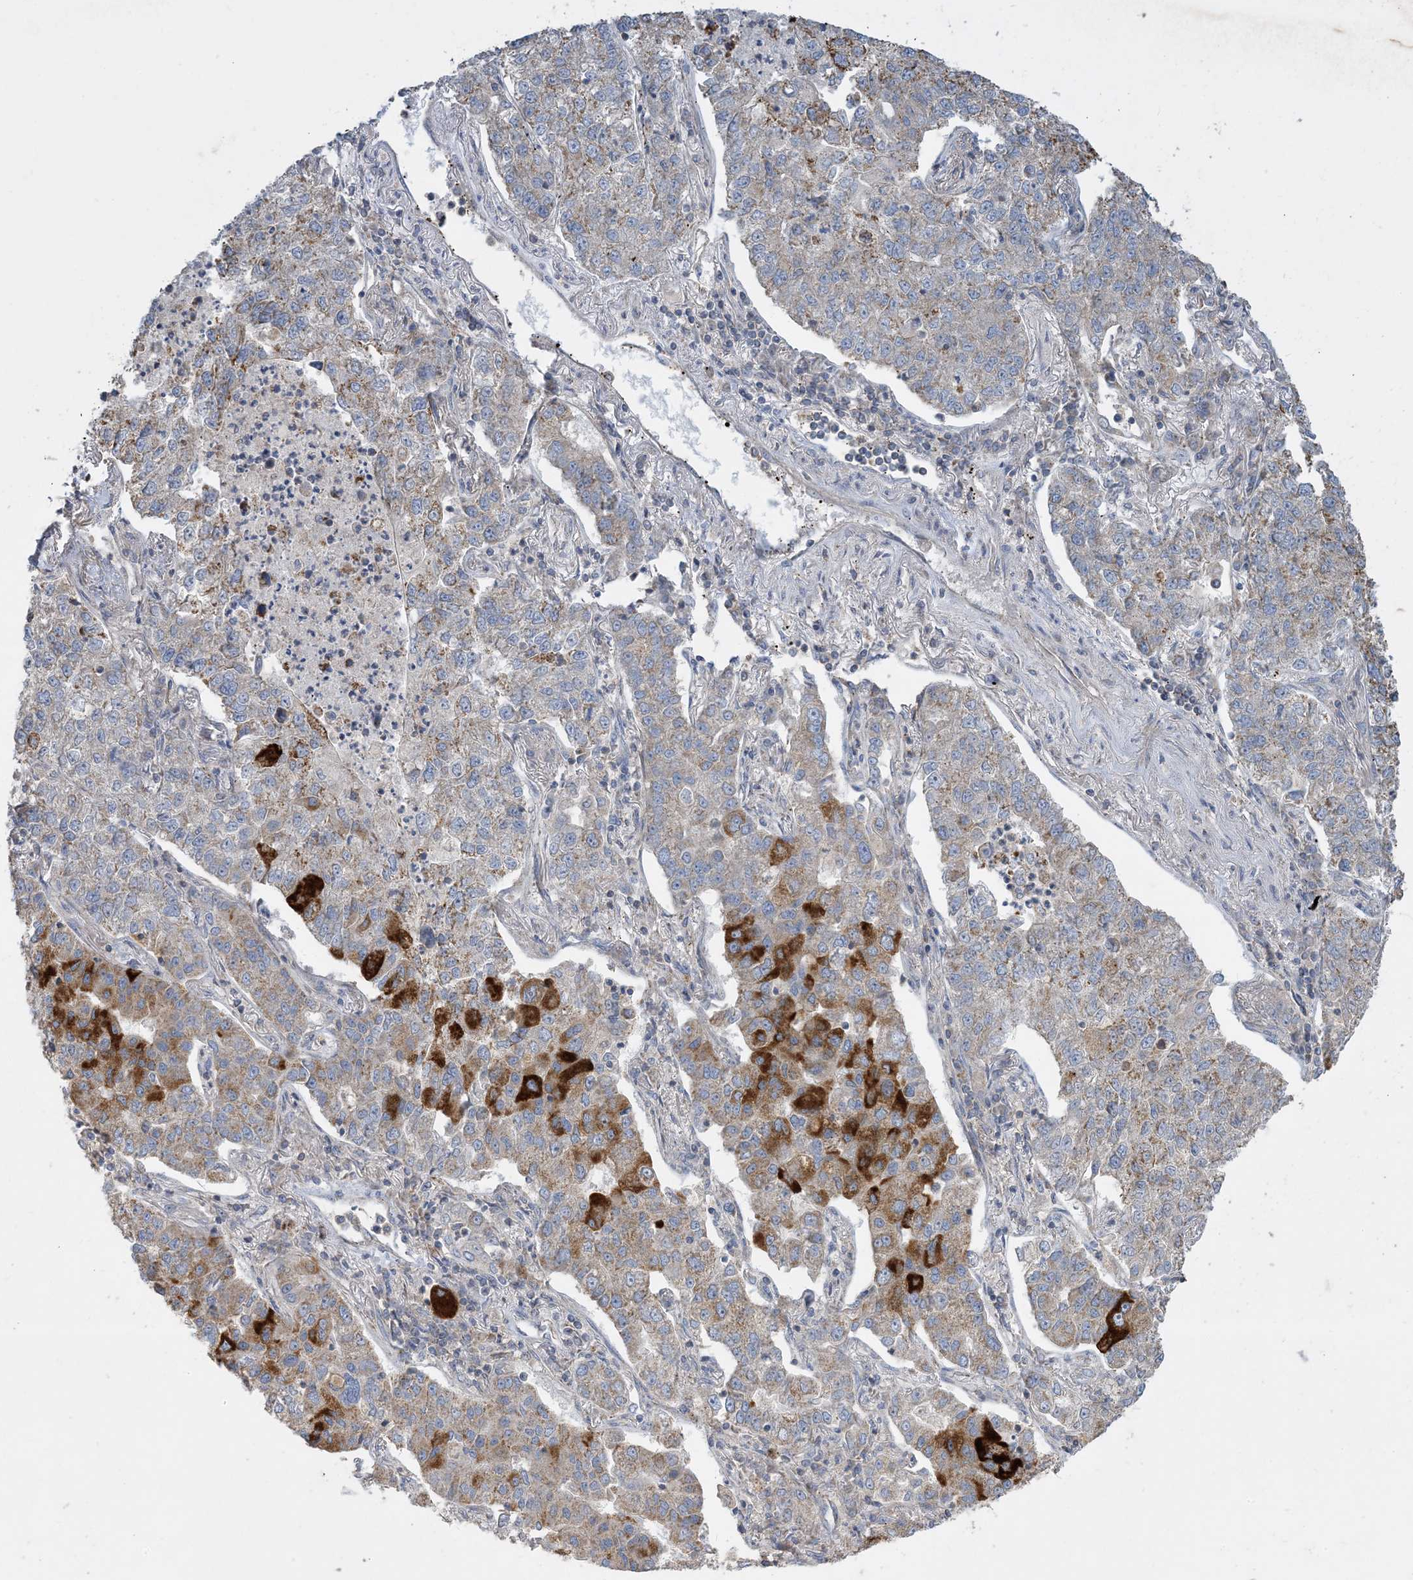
{"staining": {"intensity": "strong", "quantity": "<25%", "location": "cytoplasmic/membranous"}, "tissue": "lung cancer", "cell_type": "Tumor cells", "image_type": "cancer", "snomed": [{"axis": "morphology", "description": "Adenocarcinoma, NOS"}, {"axis": "topography", "description": "Lung"}], "caption": "Strong cytoplasmic/membranous protein staining is identified in approximately <25% of tumor cells in lung cancer (adenocarcinoma).", "gene": "ECHDC1", "patient": {"sex": "male", "age": 49}}